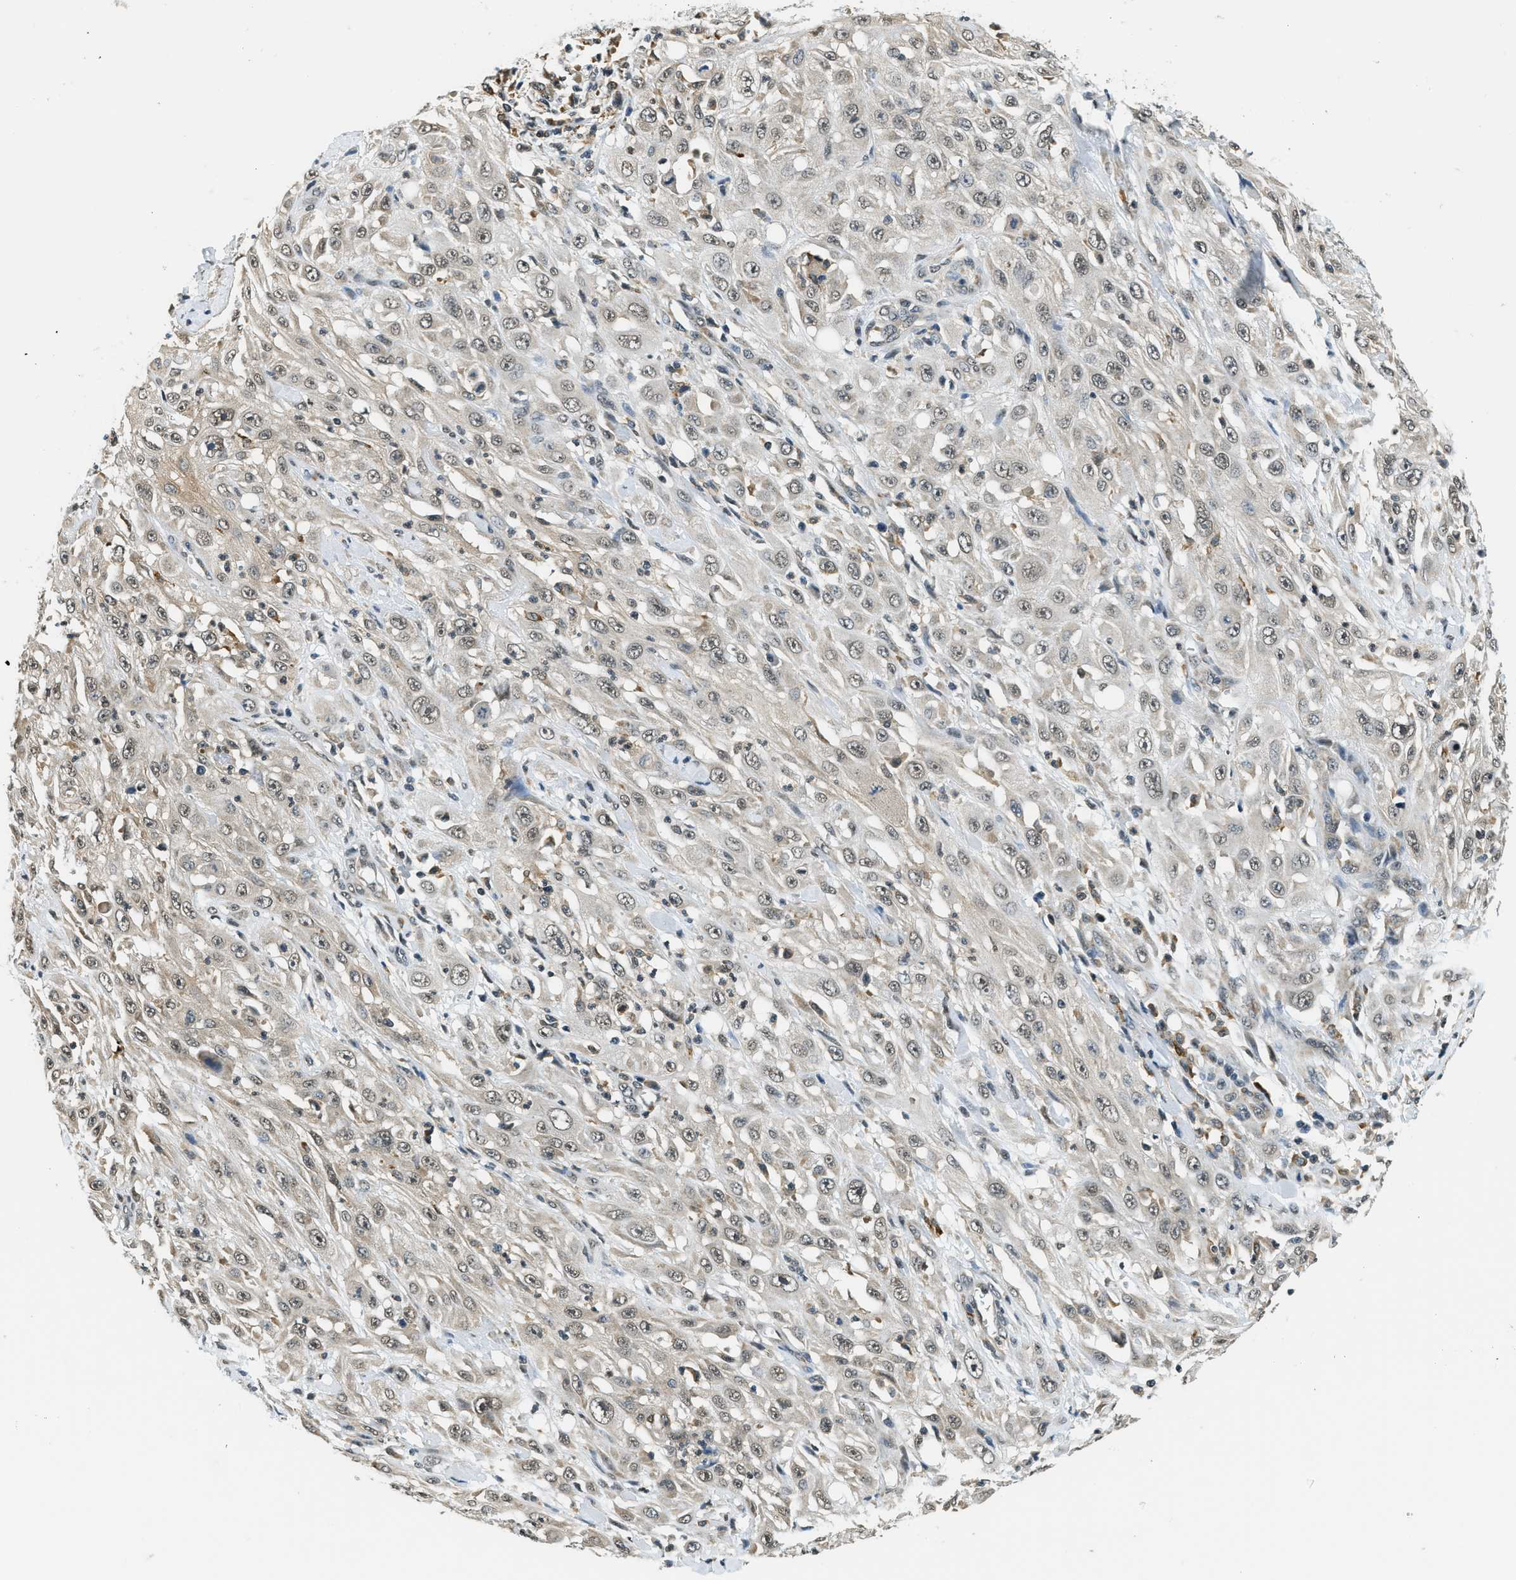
{"staining": {"intensity": "moderate", "quantity": "25%-75%", "location": "cytoplasmic/membranous,nuclear"}, "tissue": "skin cancer", "cell_type": "Tumor cells", "image_type": "cancer", "snomed": [{"axis": "morphology", "description": "Squamous cell carcinoma, NOS"}, {"axis": "morphology", "description": "Squamous cell carcinoma, metastatic, NOS"}, {"axis": "topography", "description": "Skin"}, {"axis": "topography", "description": "Lymph node"}], "caption": "Skin cancer stained with immunohistochemistry shows moderate cytoplasmic/membranous and nuclear positivity in about 25%-75% of tumor cells. (DAB = brown stain, brightfield microscopy at high magnification).", "gene": "RAB11FIP1", "patient": {"sex": "male", "age": 75}}